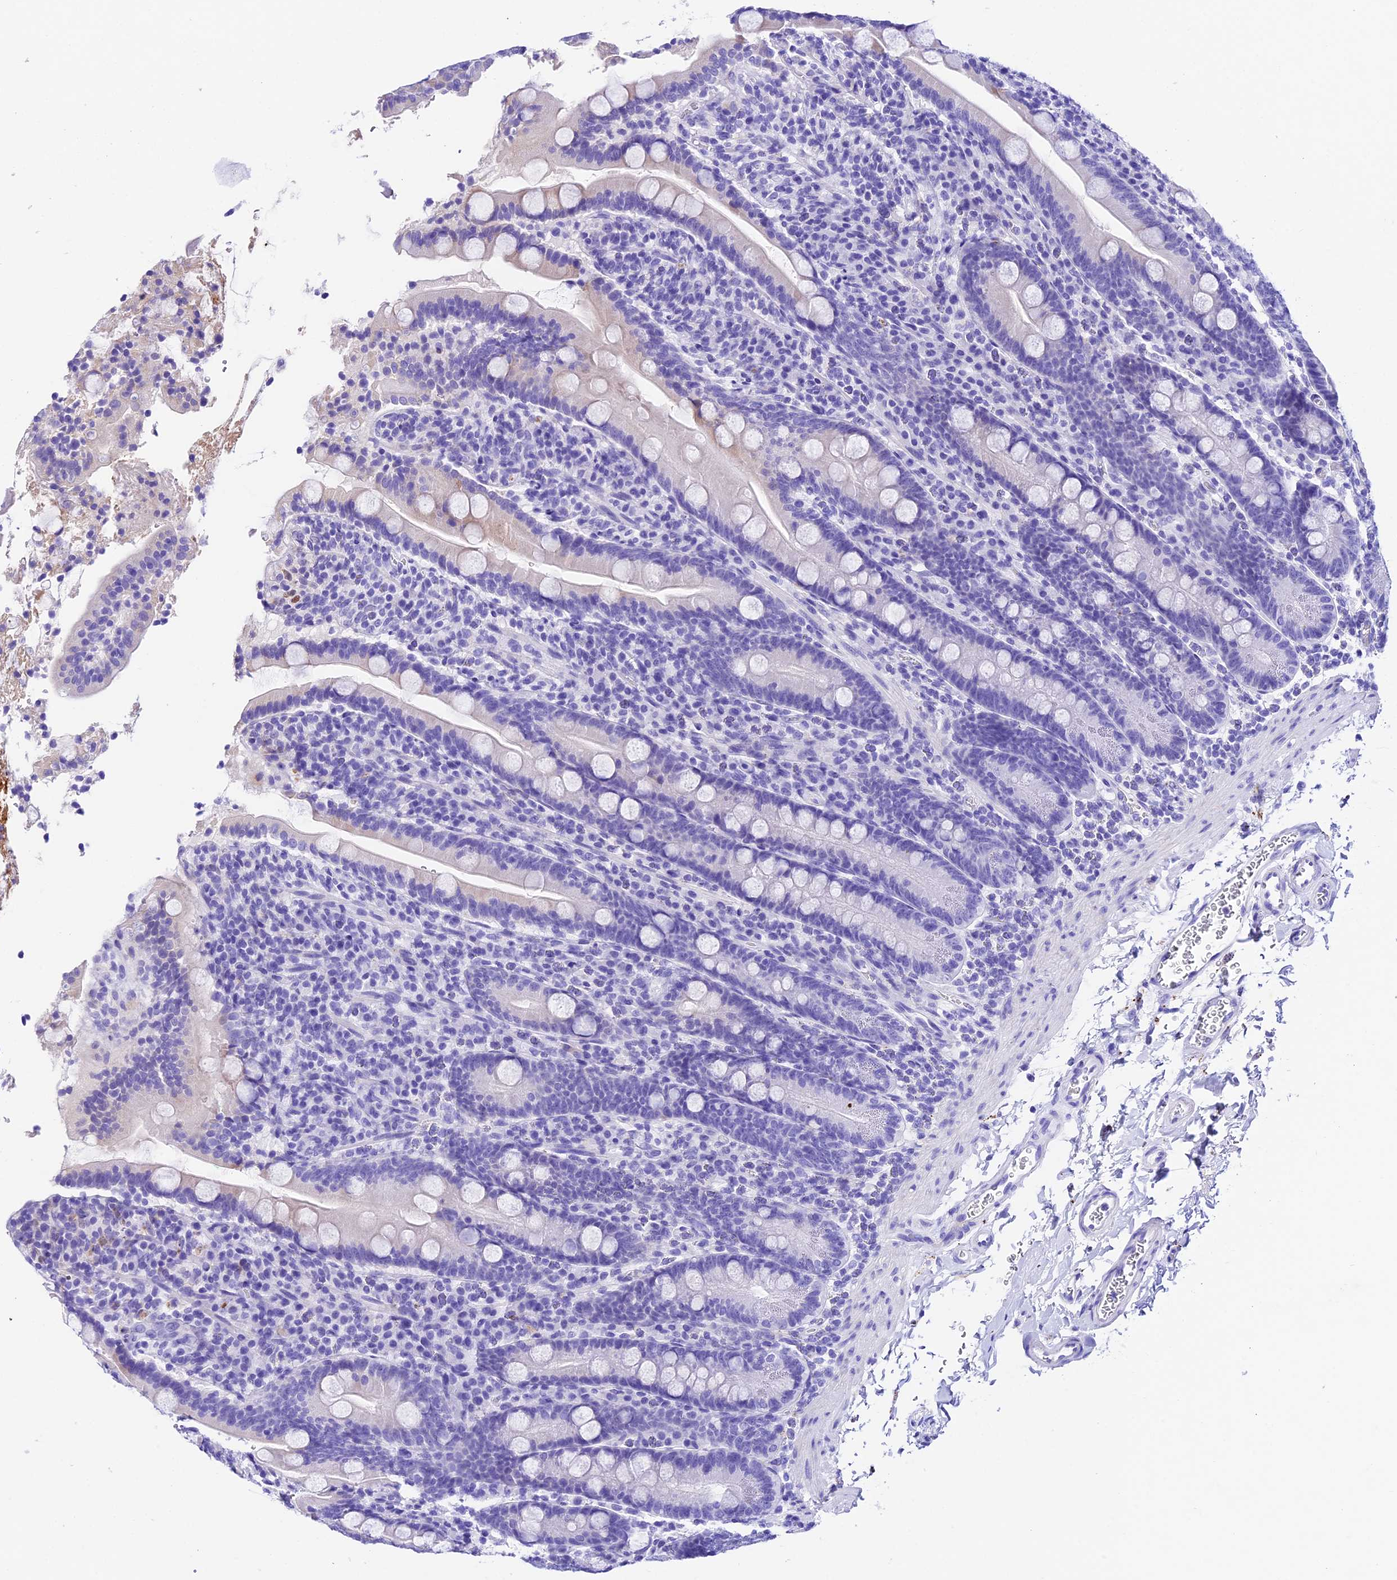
{"staining": {"intensity": "negative", "quantity": "none", "location": "none"}, "tissue": "duodenum", "cell_type": "Glandular cells", "image_type": "normal", "snomed": [{"axis": "morphology", "description": "Normal tissue, NOS"}, {"axis": "topography", "description": "Duodenum"}], "caption": "There is no significant expression in glandular cells of duodenum.", "gene": "PSG11", "patient": {"sex": "male", "age": 35}}